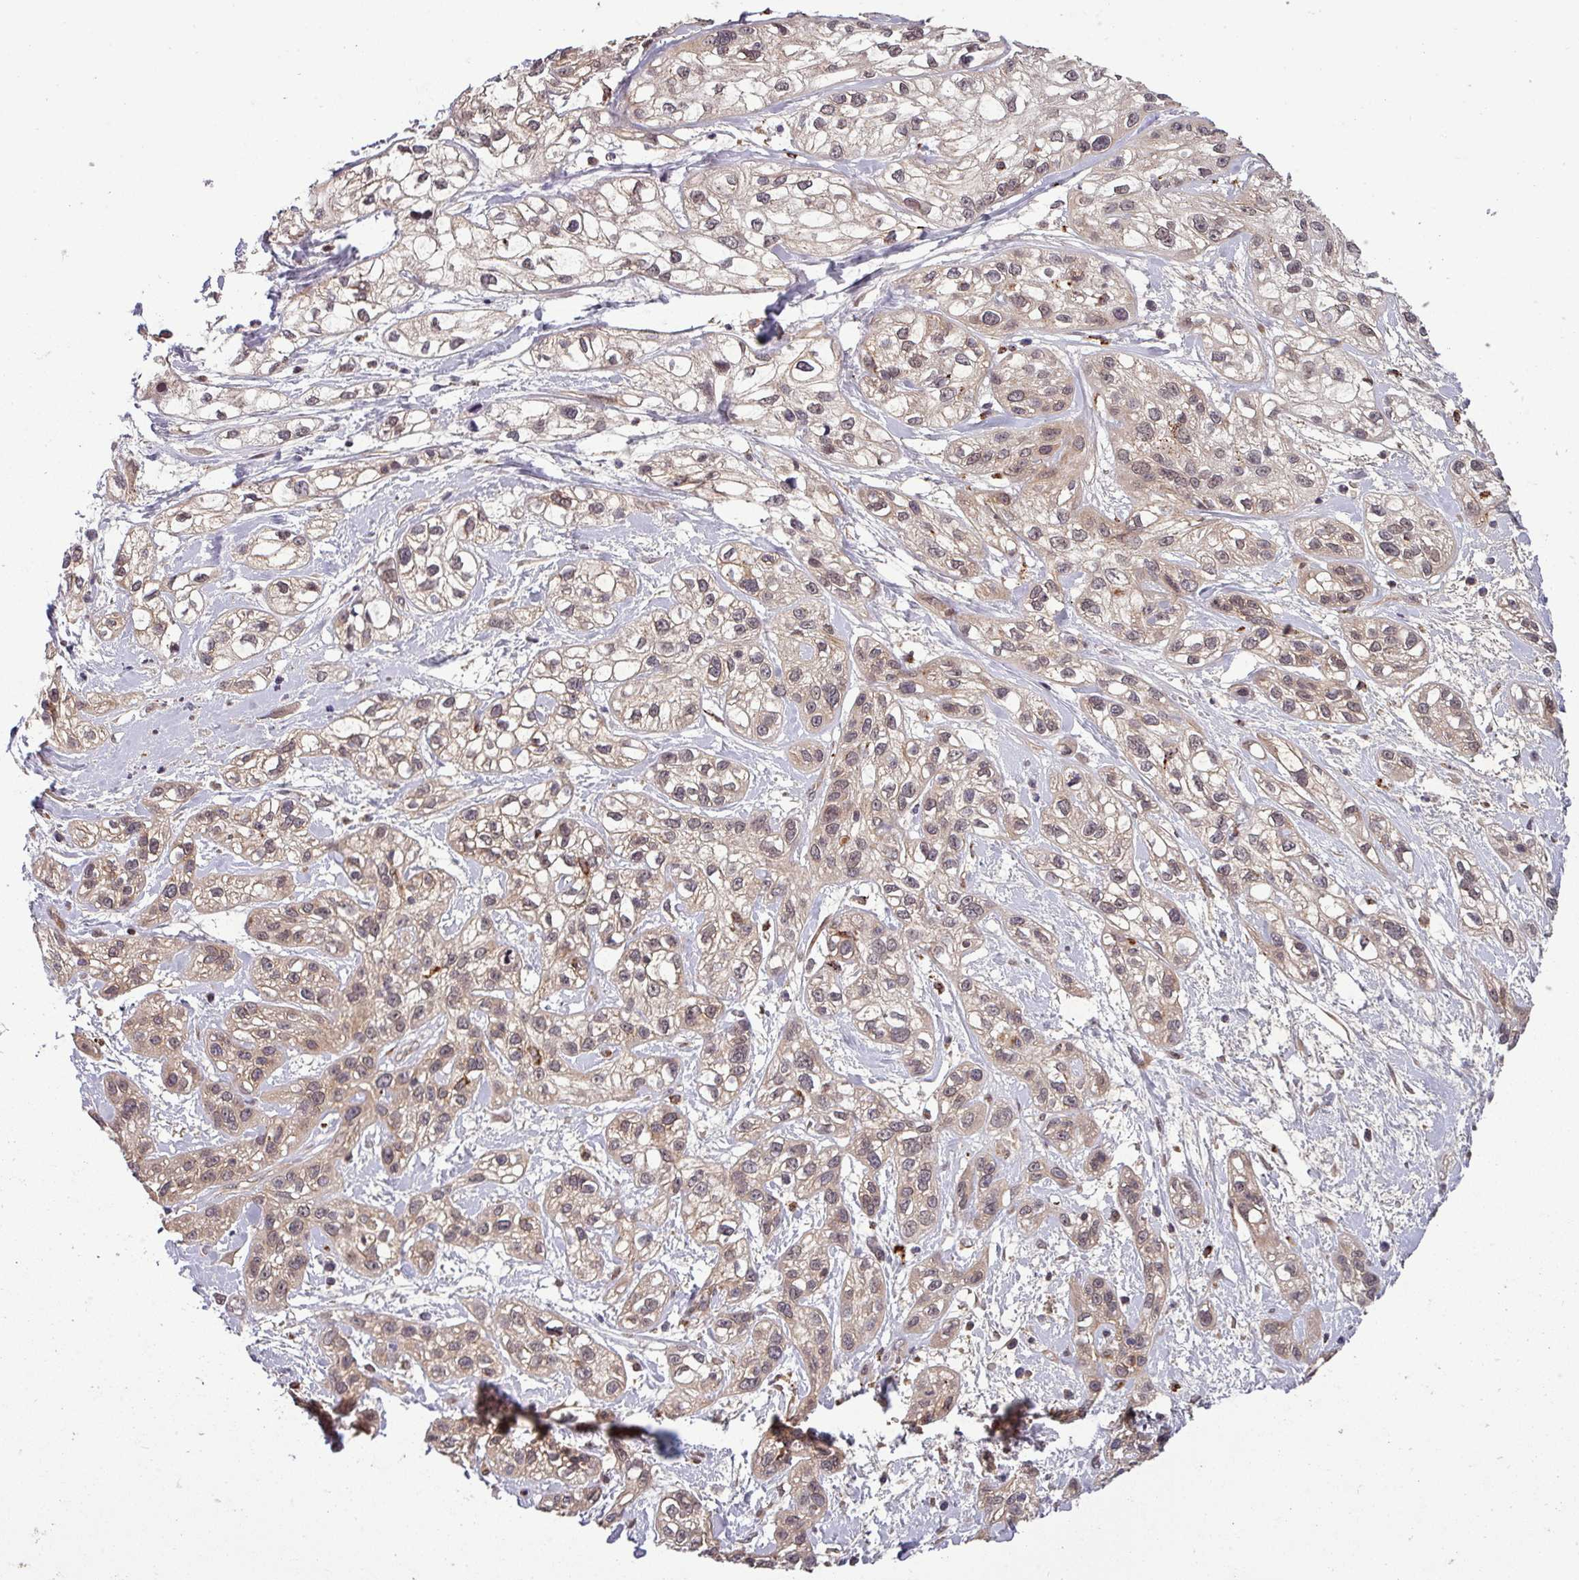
{"staining": {"intensity": "moderate", "quantity": ">75%", "location": "cytoplasmic/membranous,nuclear"}, "tissue": "skin cancer", "cell_type": "Tumor cells", "image_type": "cancer", "snomed": [{"axis": "morphology", "description": "Squamous cell carcinoma, NOS"}, {"axis": "topography", "description": "Skin"}], "caption": "The image exhibits staining of skin cancer (squamous cell carcinoma), revealing moderate cytoplasmic/membranous and nuclear protein positivity (brown color) within tumor cells.", "gene": "PUS1", "patient": {"sex": "male", "age": 82}}